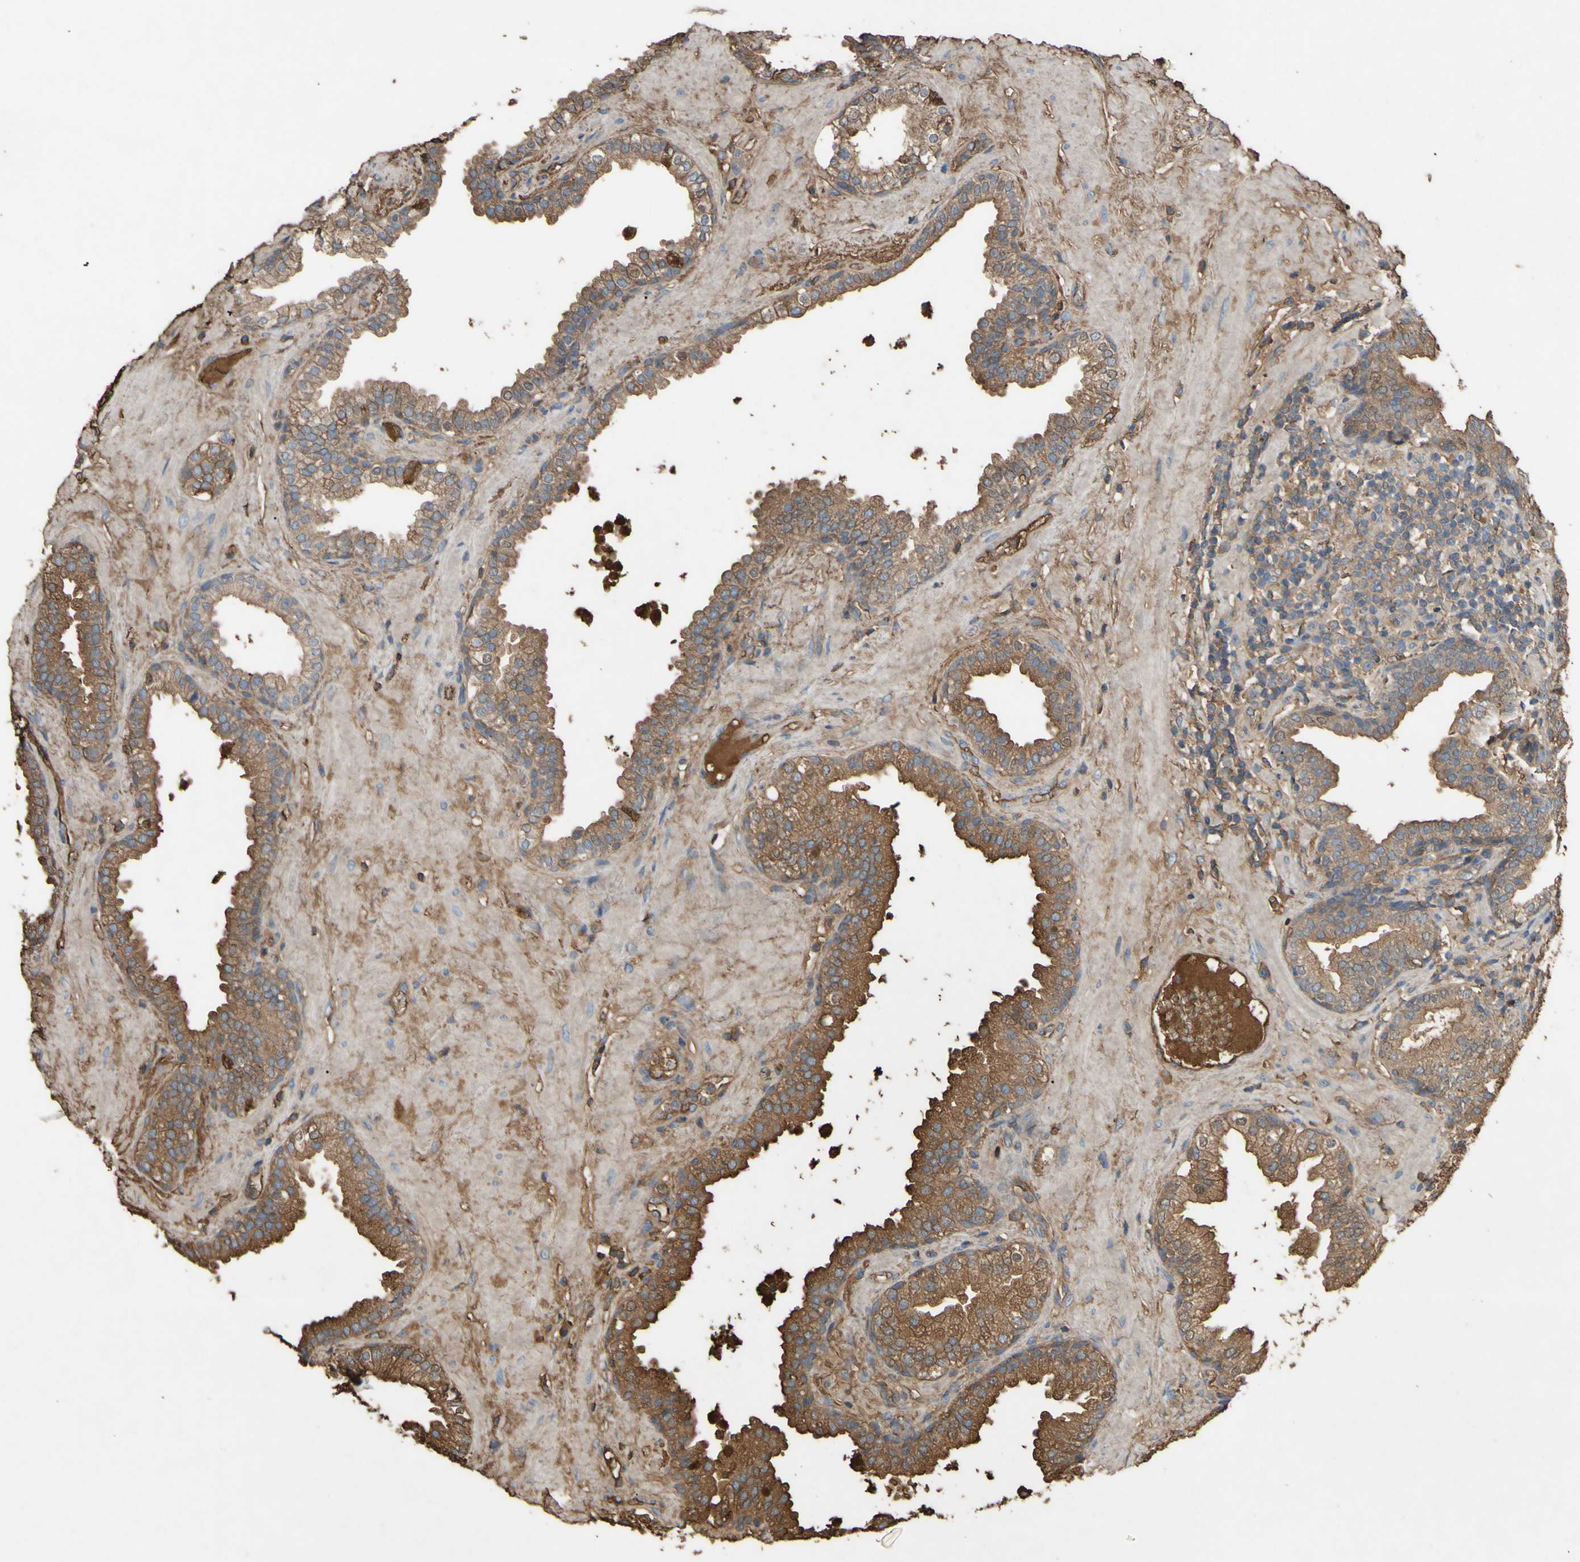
{"staining": {"intensity": "moderate", "quantity": "25%-75%", "location": "cytoplasmic/membranous"}, "tissue": "prostate", "cell_type": "Glandular cells", "image_type": "normal", "snomed": [{"axis": "morphology", "description": "Normal tissue, NOS"}, {"axis": "topography", "description": "Prostate"}], "caption": "Prostate stained with immunohistochemistry exhibits moderate cytoplasmic/membranous staining in approximately 25%-75% of glandular cells.", "gene": "PTGDS", "patient": {"sex": "male", "age": 51}}